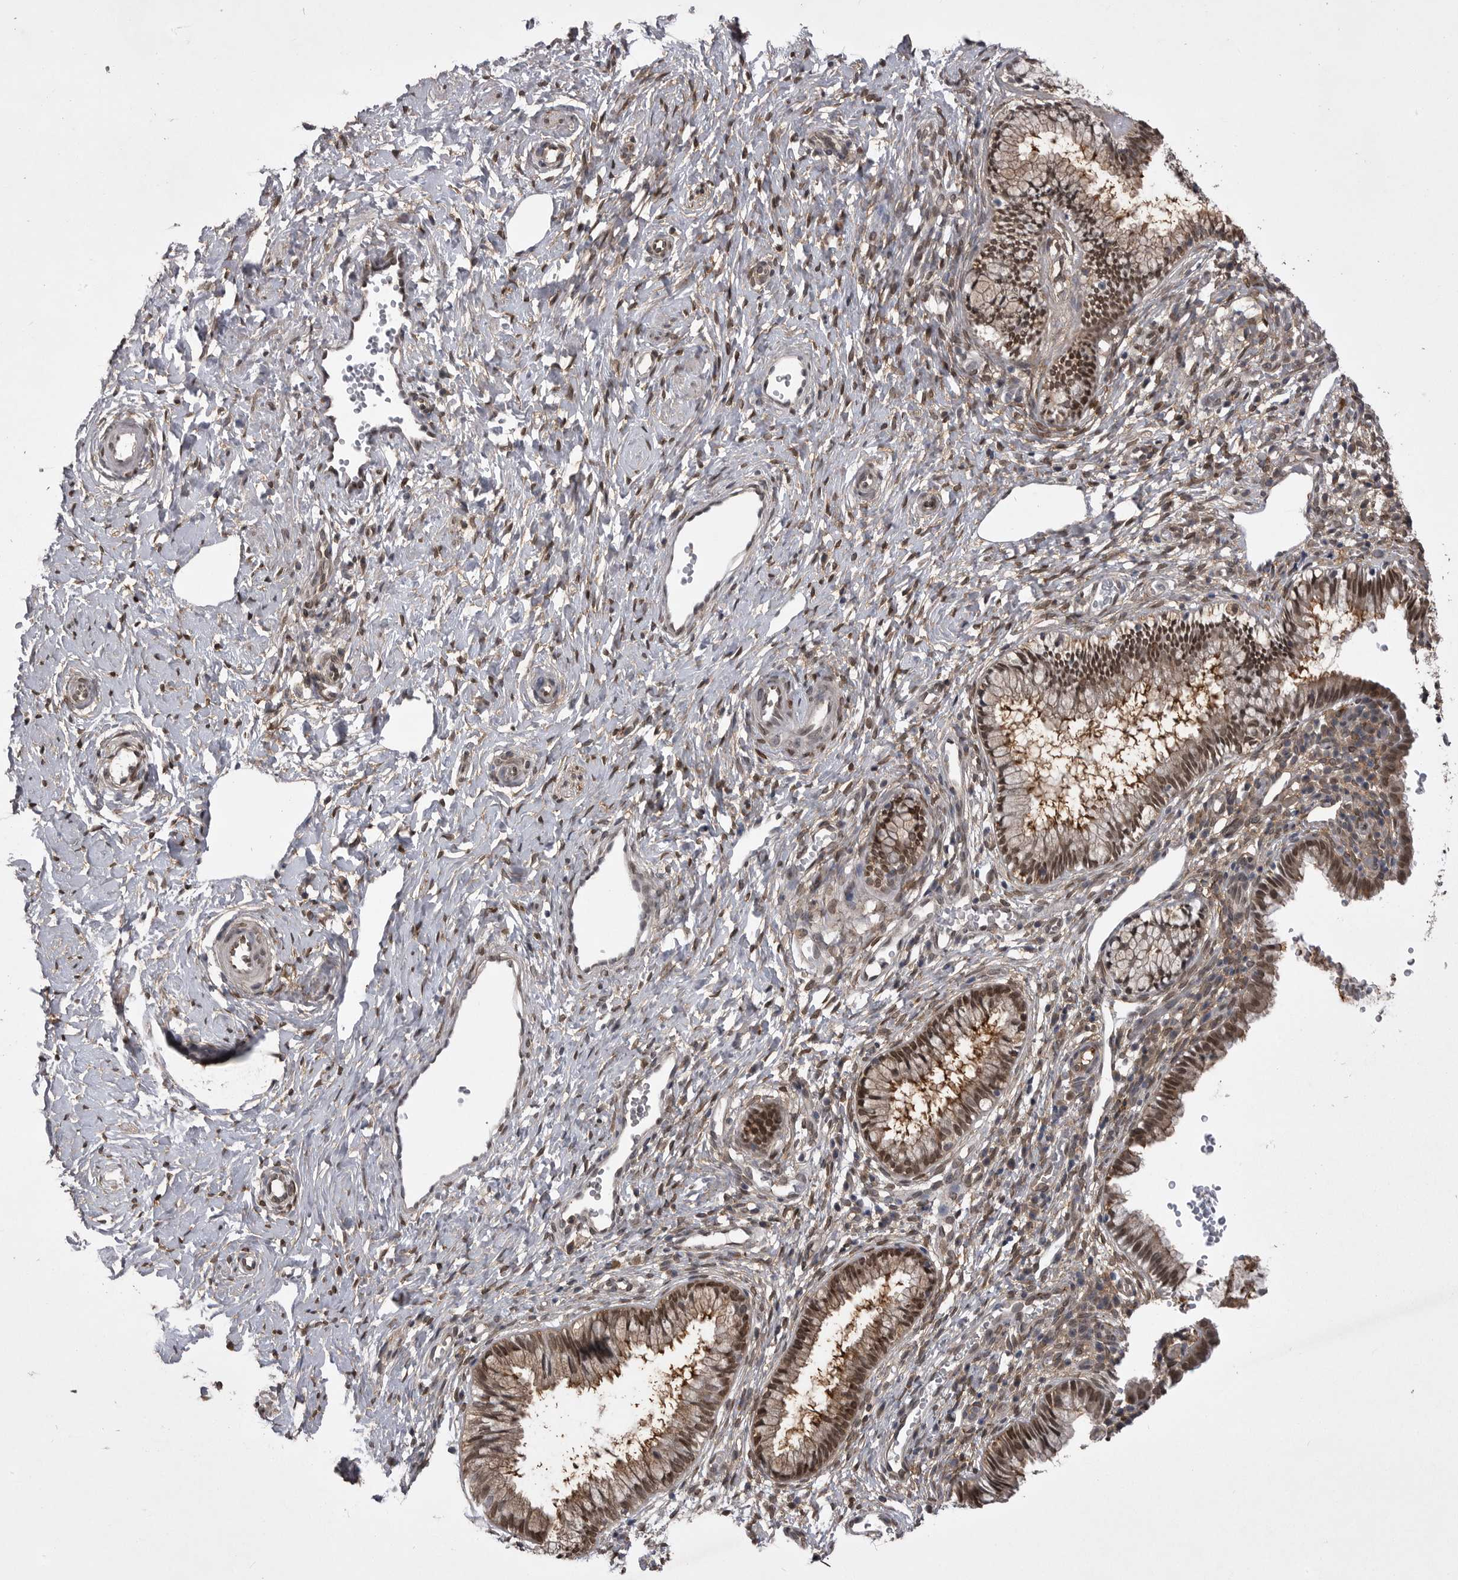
{"staining": {"intensity": "moderate", "quantity": ">75%", "location": "cytoplasmic/membranous,nuclear"}, "tissue": "cervix", "cell_type": "Glandular cells", "image_type": "normal", "snomed": [{"axis": "morphology", "description": "Normal tissue, NOS"}, {"axis": "topography", "description": "Cervix"}], "caption": "Human cervix stained for a protein (brown) displays moderate cytoplasmic/membranous,nuclear positive positivity in about >75% of glandular cells.", "gene": "ABL1", "patient": {"sex": "female", "age": 27}}